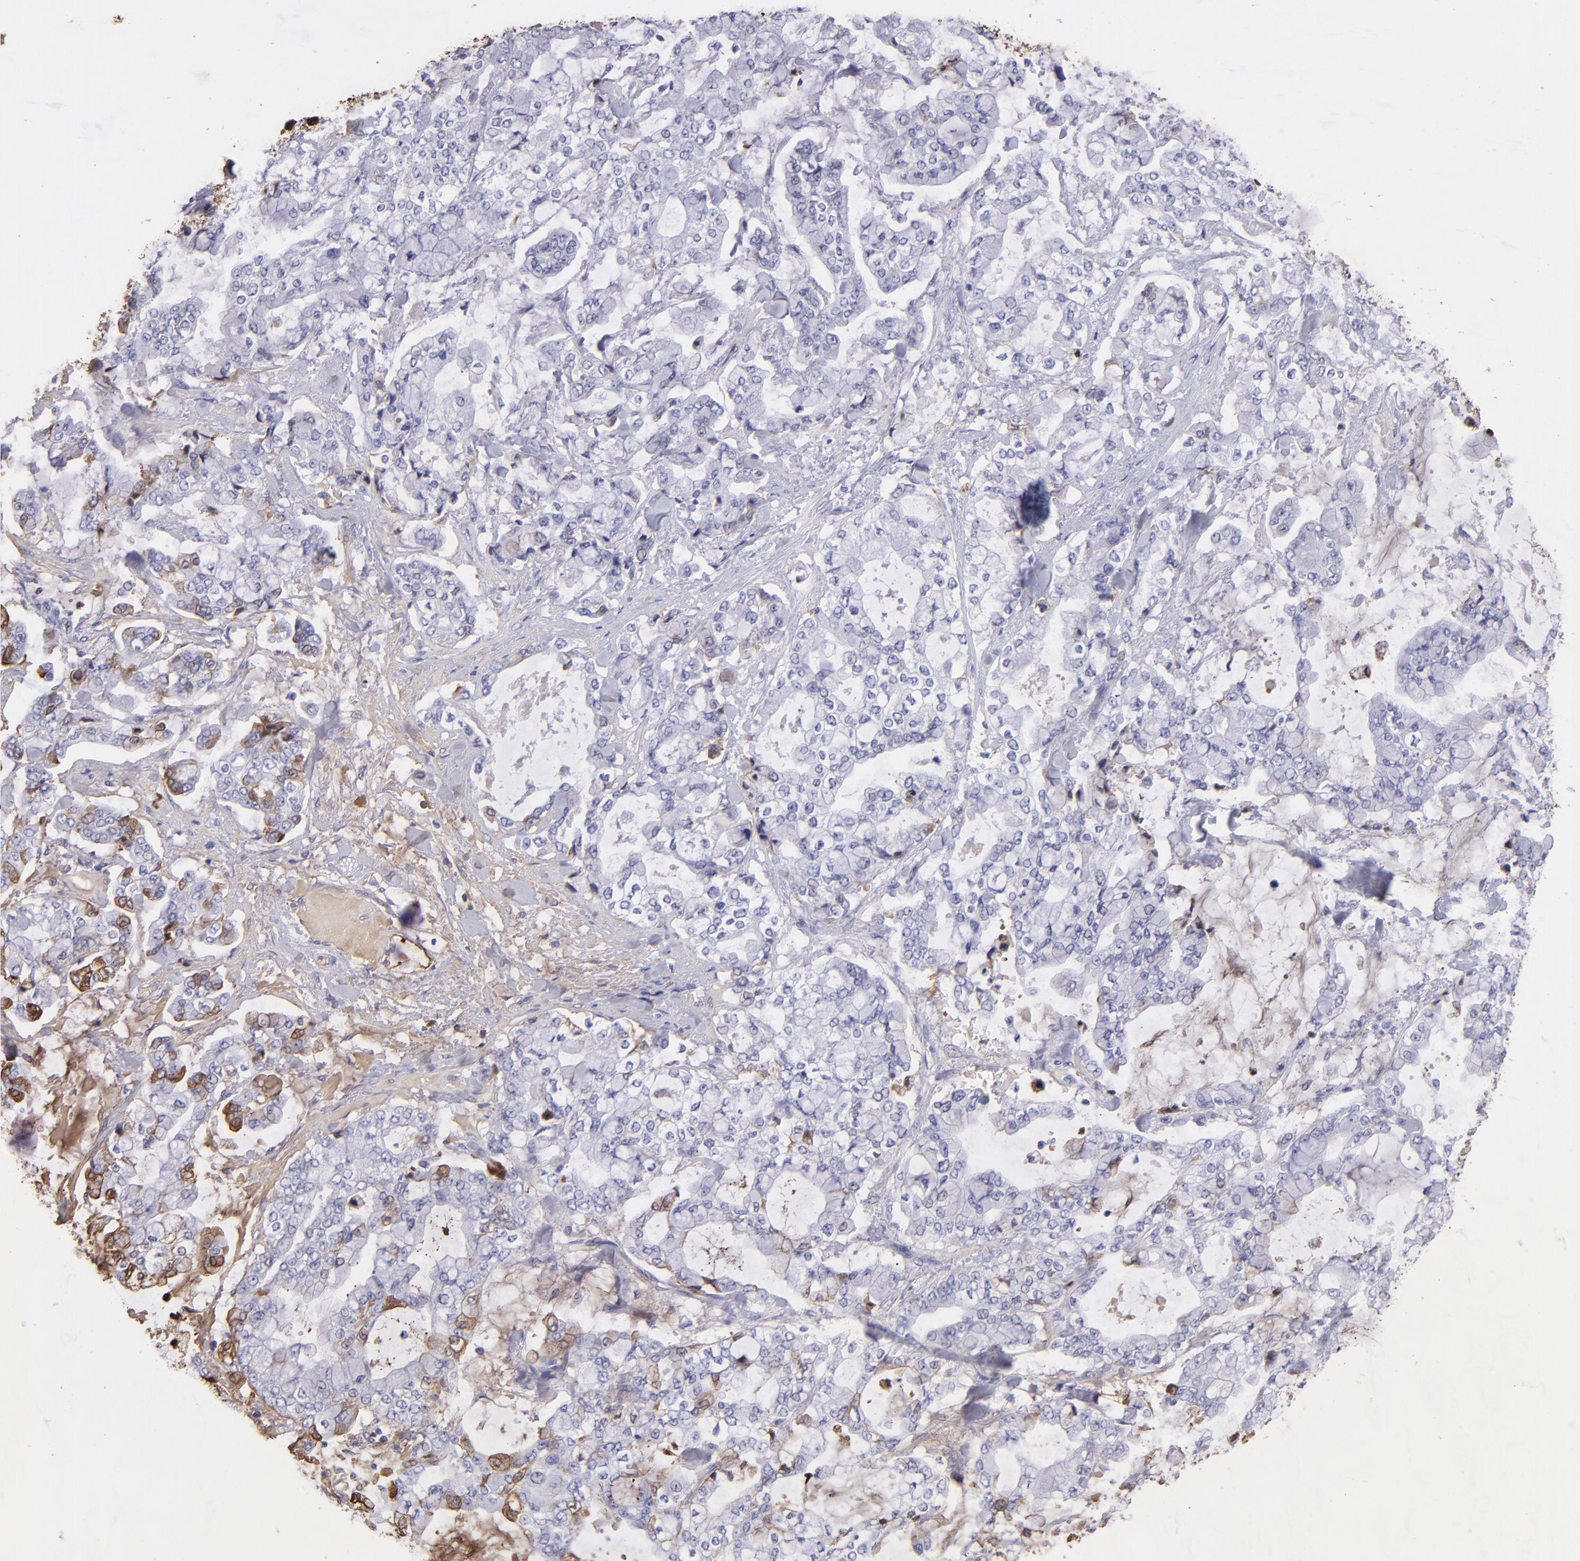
{"staining": {"intensity": "moderate", "quantity": "<25%", "location": "cytoplasmic/membranous"}, "tissue": "stomach cancer", "cell_type": "Tumor cells", "image_type": "cancer", "snomed": [{"axis": "morphology", "description": "Normal tissue, NOS"}, {"axis": "morphology", "description": "Adenocarcinoma, NOS"}, {"axis": "topography", "description": "Stomach, upper"}, {"axis": "topography", "description": "Stomach"}], "caption": "DAB immunohistochemical staining of adenocarcinoma (stomach) shows moderate cytoplasmic/membranous protein expression in approximately <25% of tumor cells.", "gene": "FGB", "patient": {"sex": "male", "age": 76}}